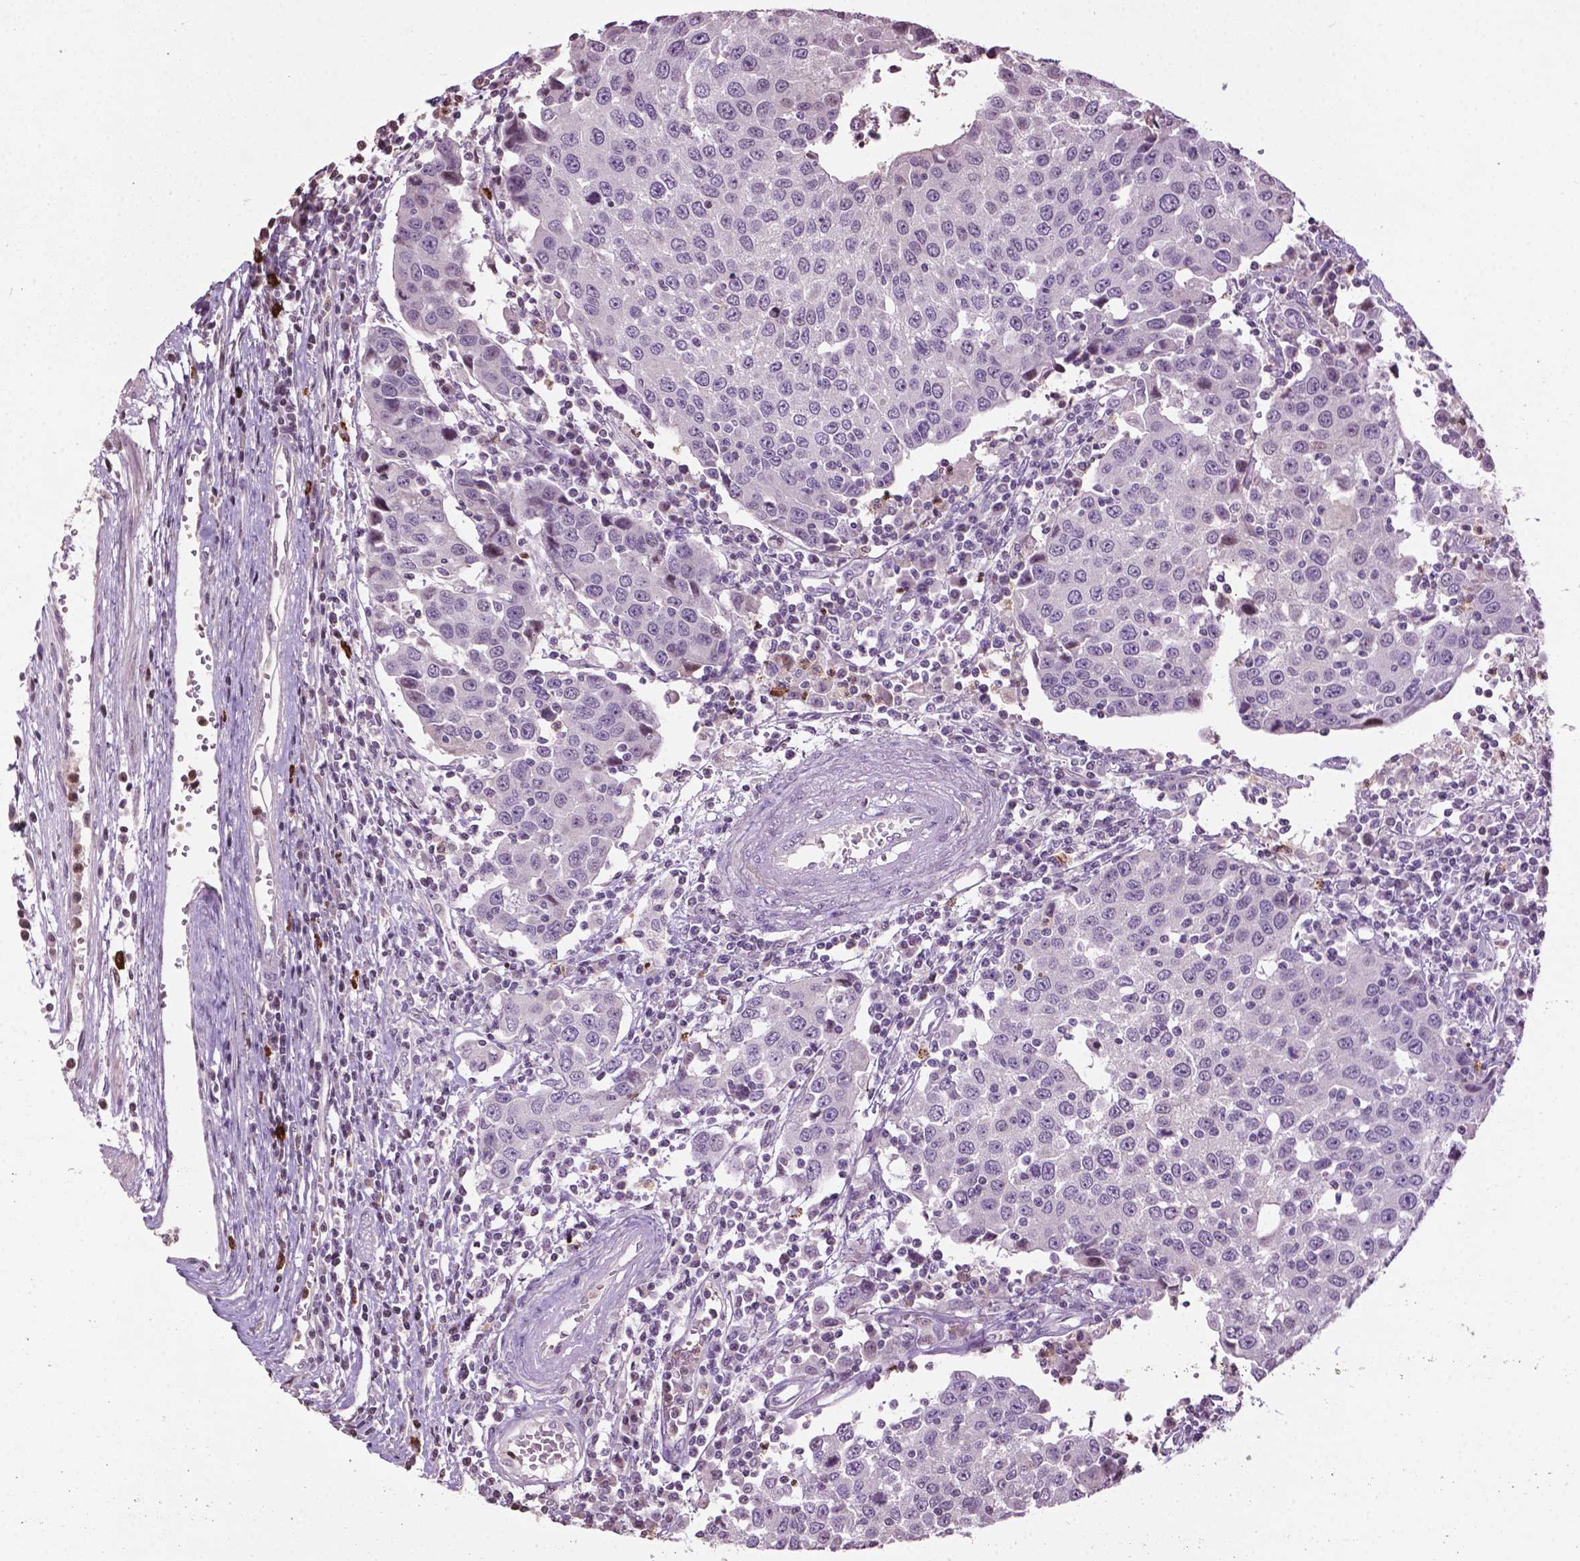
{"staining": {"intensity": "negative", "quantity": "none", "location": "none"}, "tissue": "urothelial cancer", "cell_type": "Tumor cells", "image_type": "cancer", "snomed": [{"axis": "morphology", "description": "Urothelial carcinoma, High grade"}, {"axis": "topography", "description": "Urinary bladder"}], "caption": "Micrograph shows no protein positivity in tumor cells of high-grade urothelial carcinoma tissue.", "gene": "NTNG2", "patient": {"sex": "female", "age": 85}}